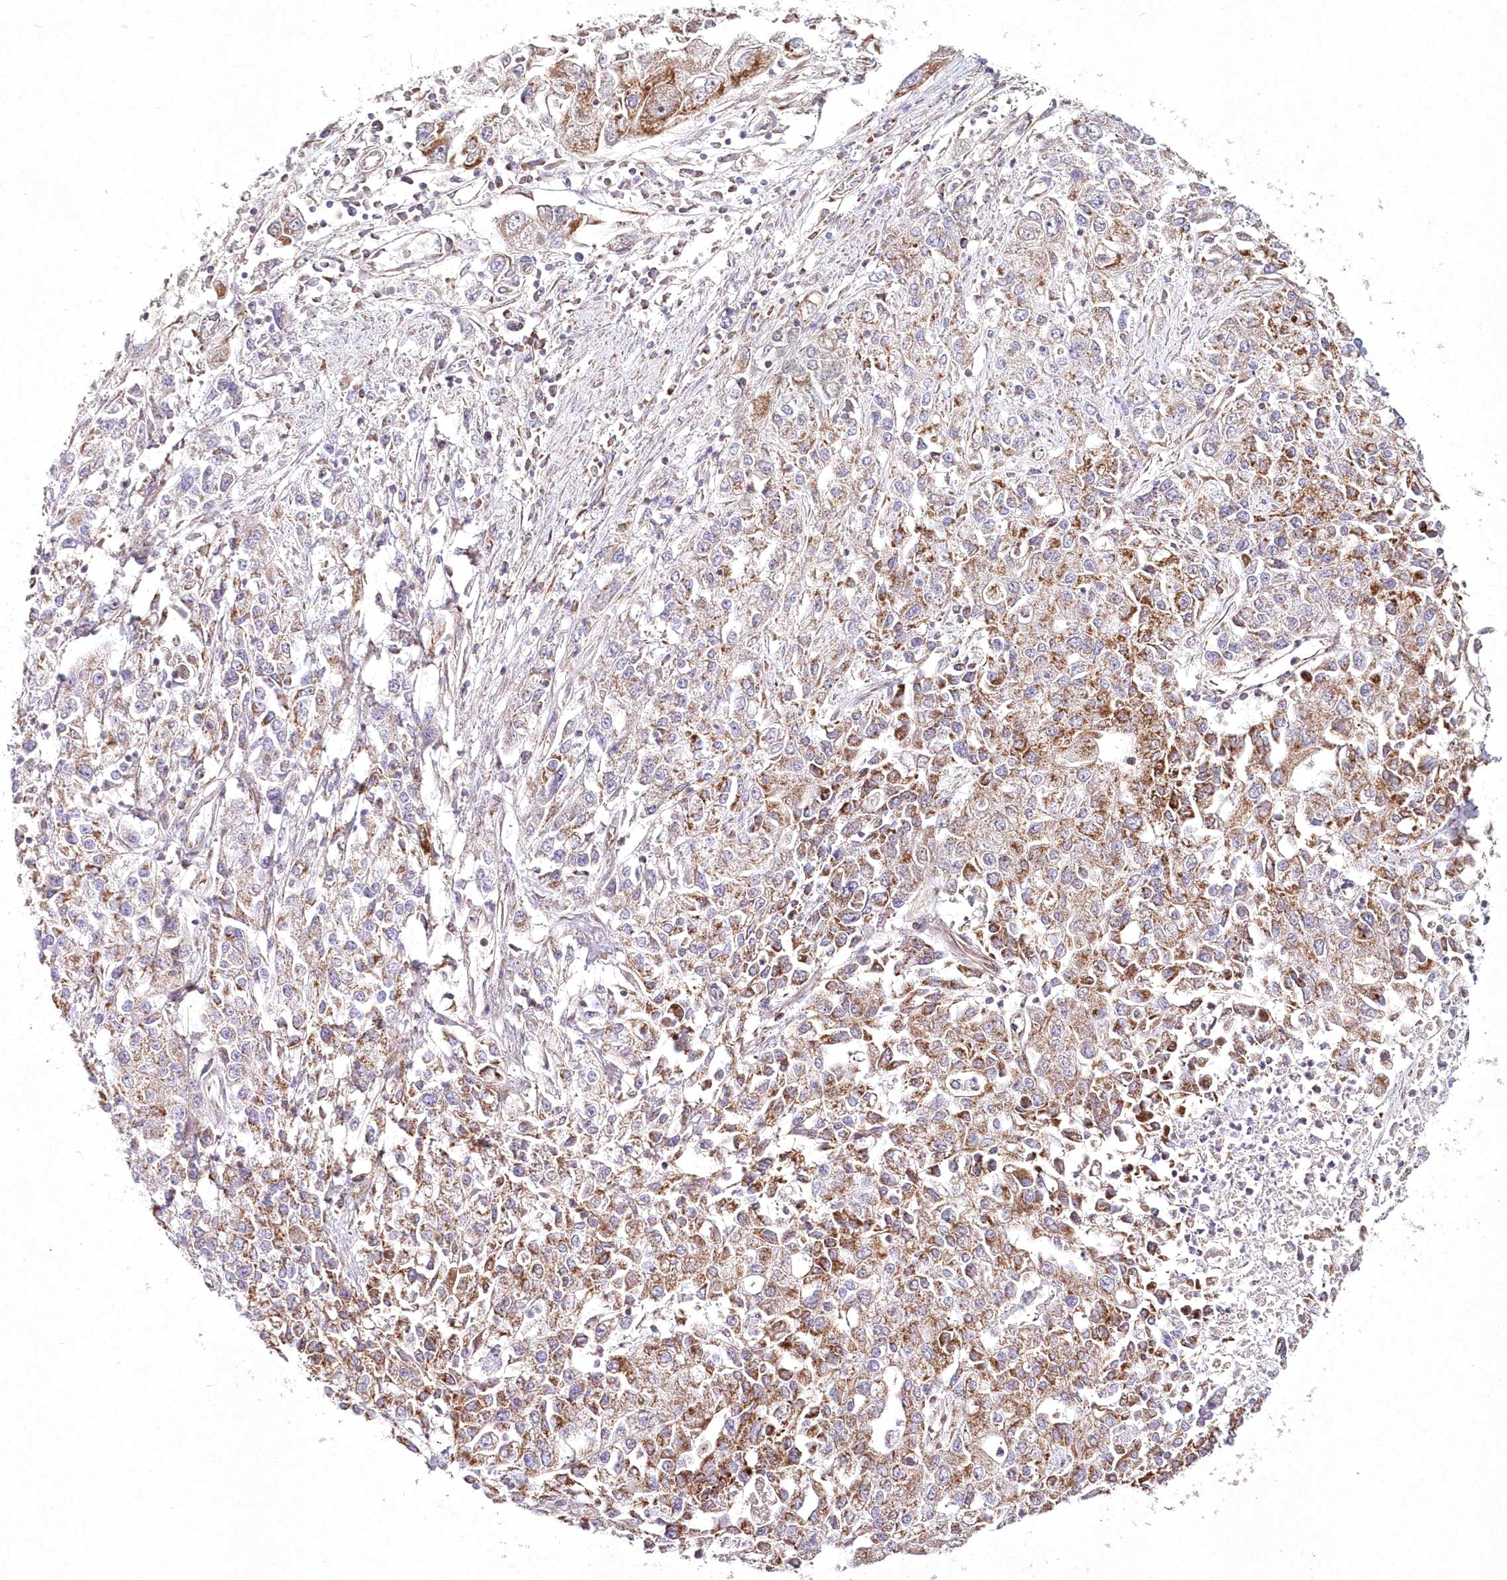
{"staining": {"intensity": "moderate", "quantity": ">75%", "location": "cytoplasmic/membranous"}, "tissue": "endometrial cancer", "cell_type": "Tumor cells", "image_type": "cancer", "snomed": [{"axis": "morphology", "description": "Adenocarcinoma, NOS"}, {"axis": "topography", "description": "Endometrium"}], "caption": "Endometrial adenocarcinoma was stained to show a protein in brown. There is medium levels of moderate cytoplasmic/membranous staining in about >75% of tumor cells.", "gene": "DNA2", "patient": {"sex": "female", "age": 49}}